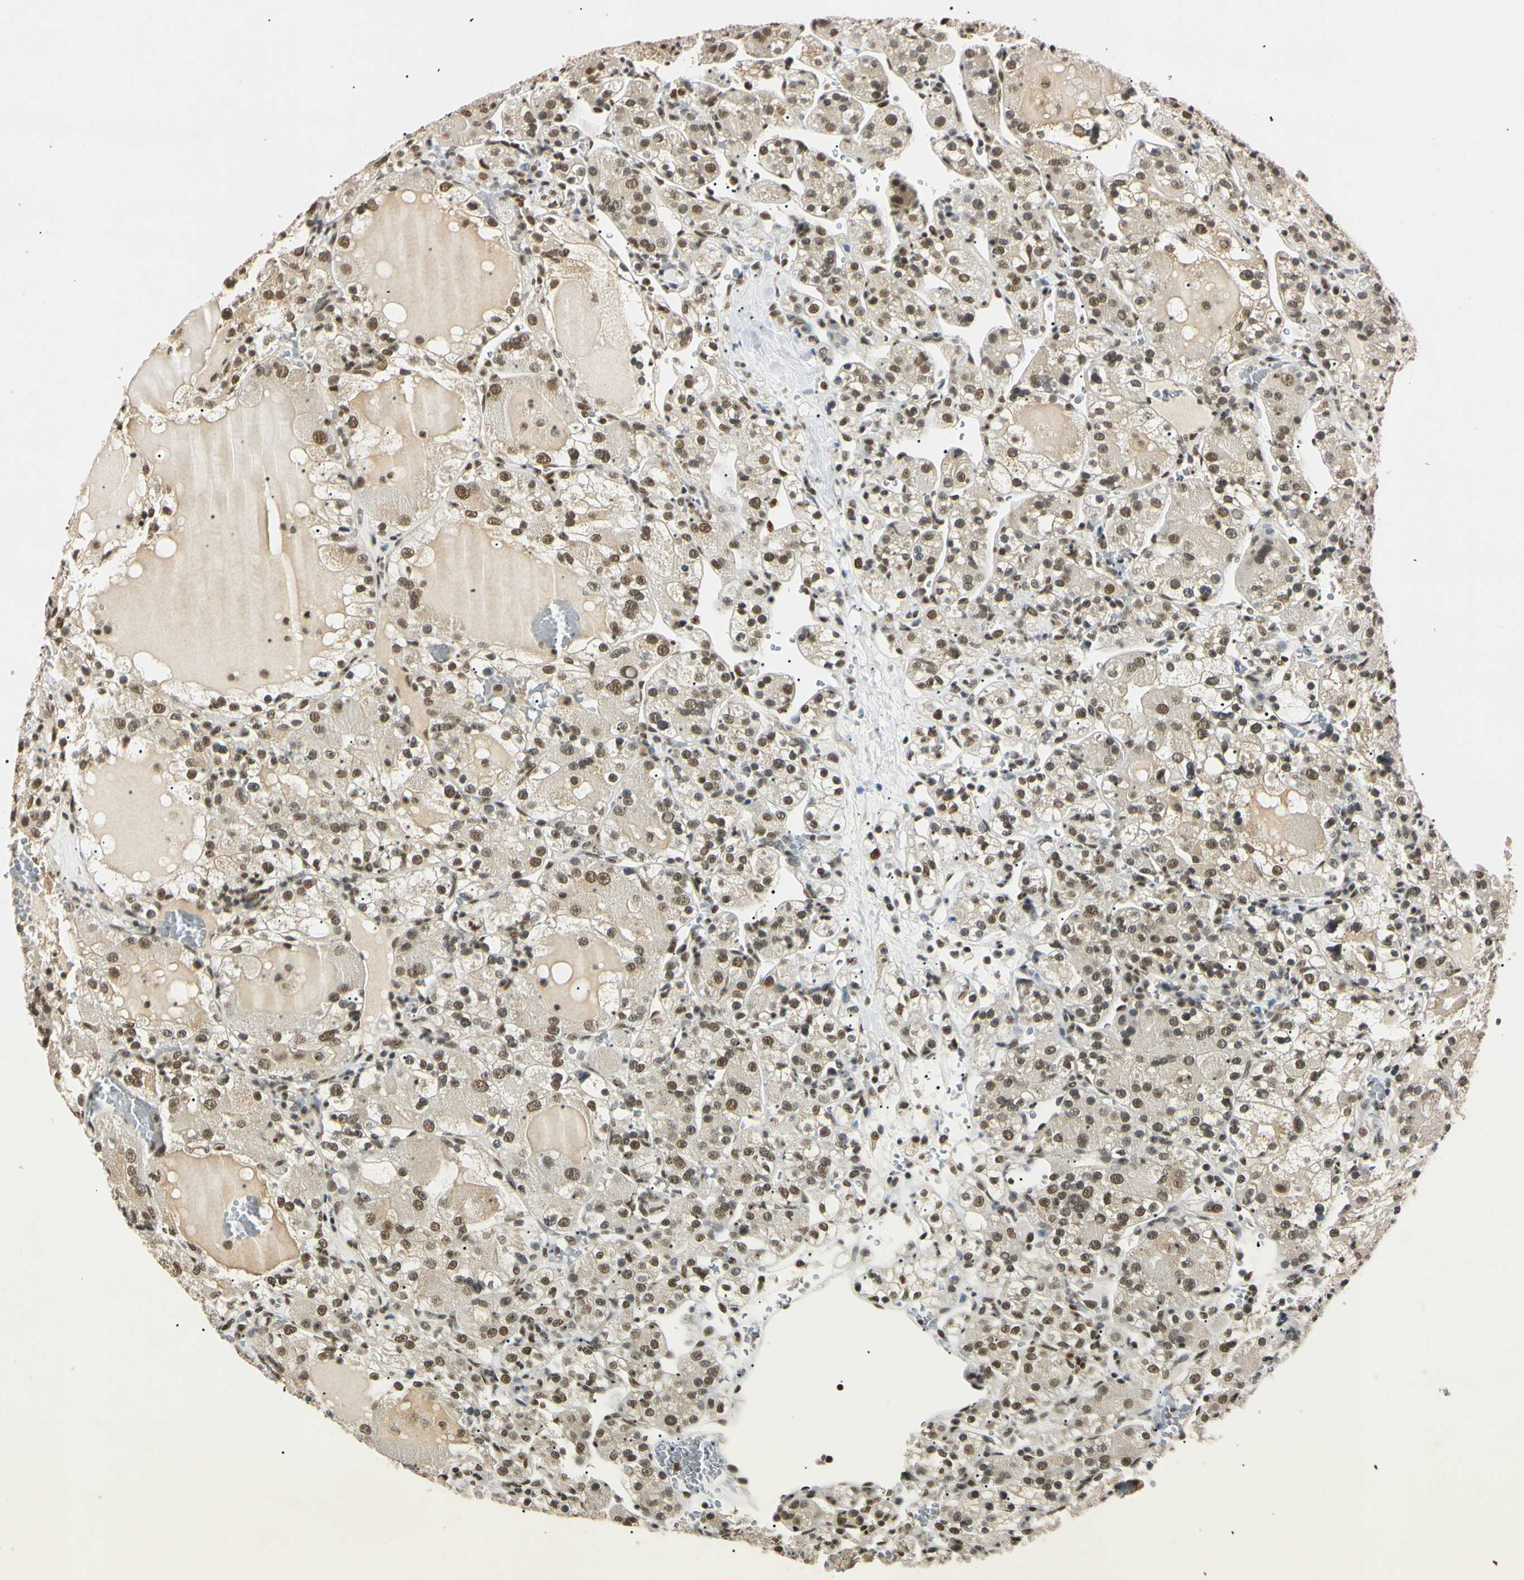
{"staining": {"intensity": "strong", "quantity": ">75%", "location": "nuclear"}, "tissue": "renal cancer", "cell_type": "Tumor cells", "image_type": "cancer", "snomed": [{"axis": "morphology", "description": "Normal tissue, NOS"}, {"axis": "morphology", "description": "Adenocarcinoma, NOS"}, {"axis": "topography", "description": "Kidney"}], "caption": "Brown immunohistochemical staining in renal cancer (adenocarcinoma) reveals strong nuclear staining in about >75% of tumor cells. The protein is shown in brown color, while the nuclei are stained blue.", "gene": "SMARCA5", "patient": {"sex": "male", "age": 61}}